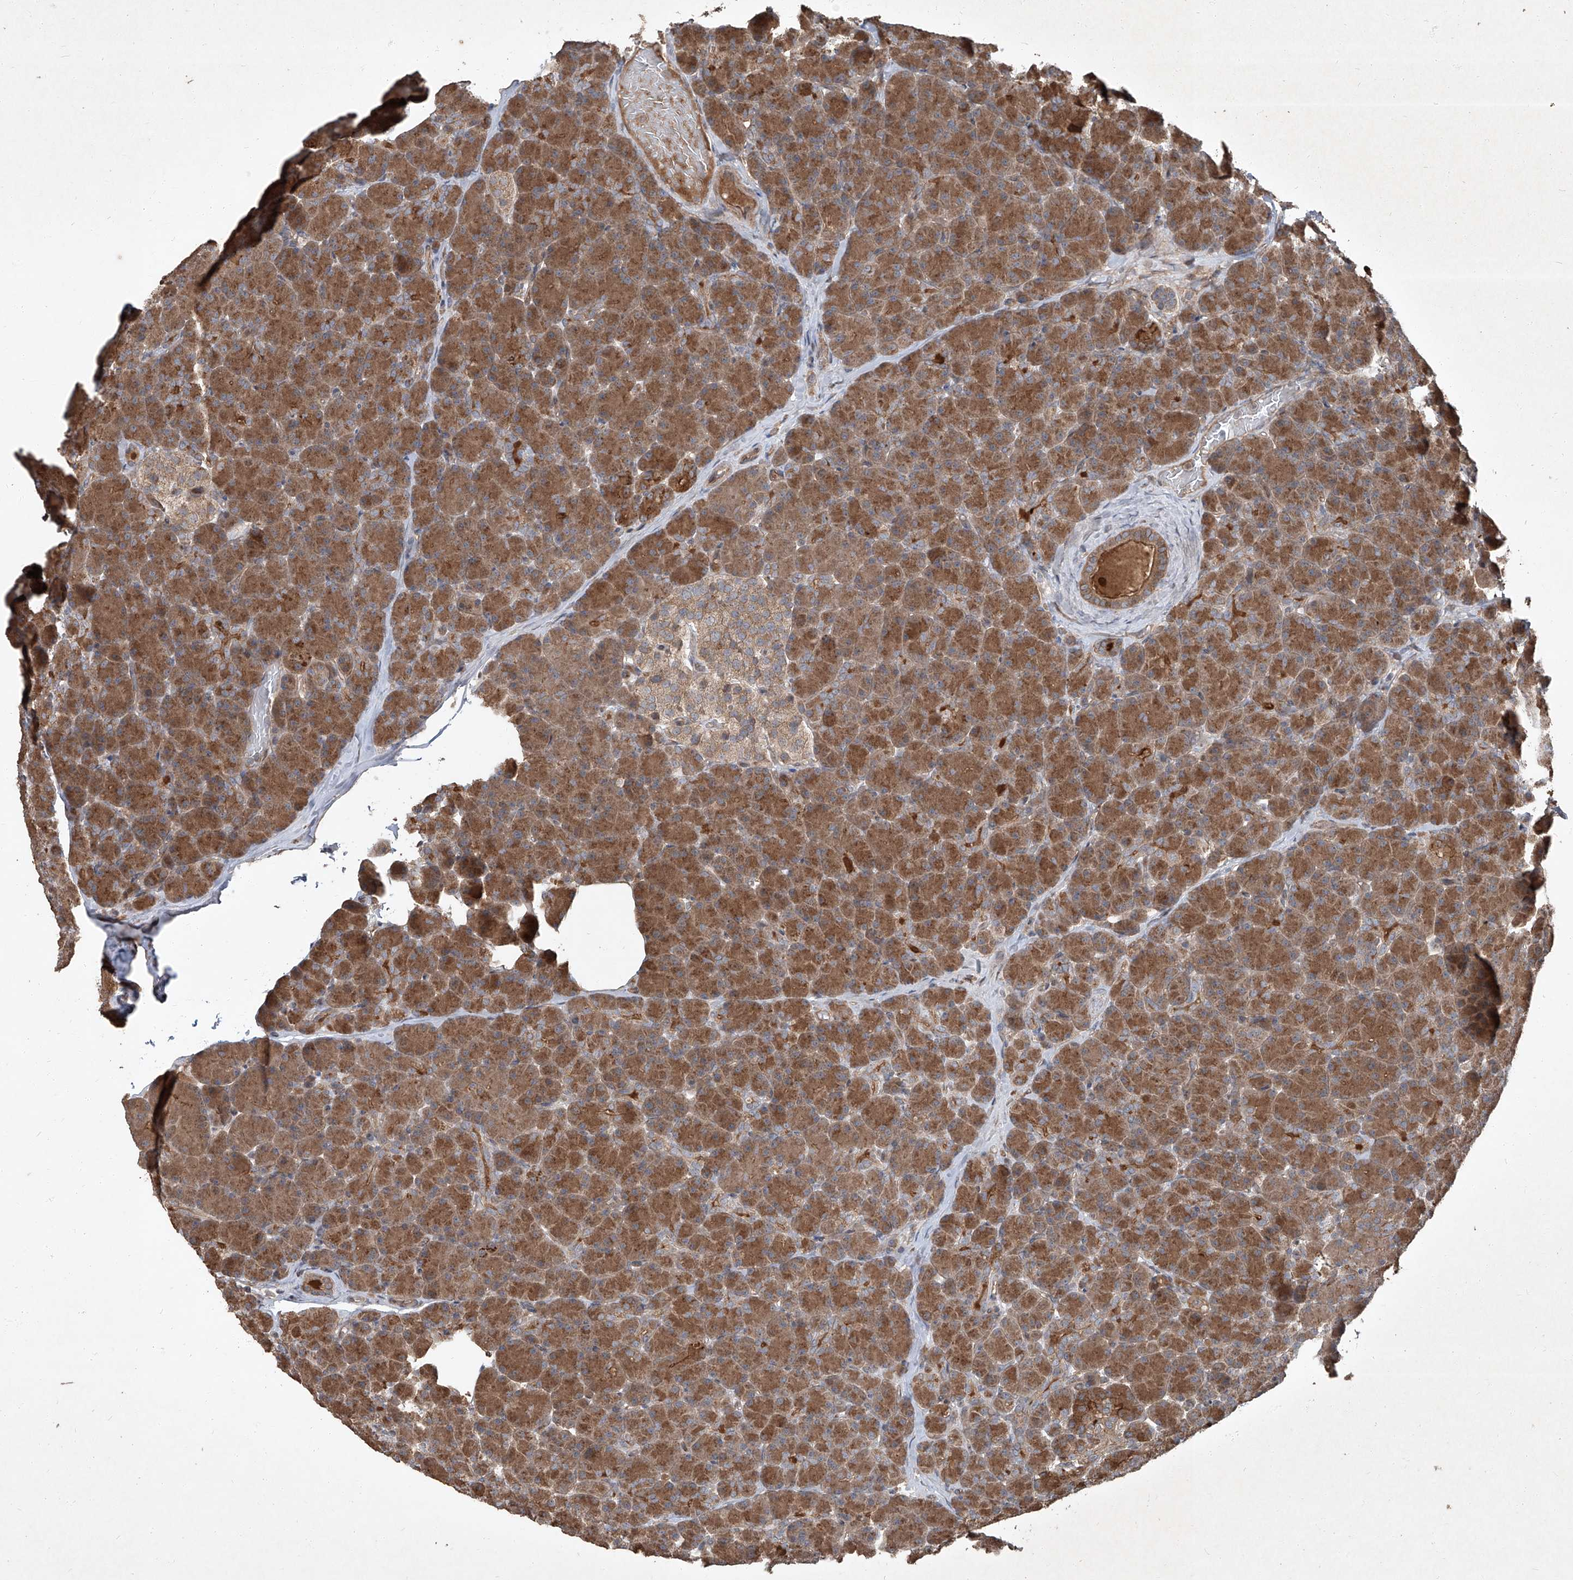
{"staining": {"intensity": "moderate", "quantity": ">75%", "location": "cytoplasmic/membranous"}, "tissue": "pancreas", "cell_type": "Exocrine glandular cells", "image_type": "normal", "snomed": [{"axis": "morphology", "description": "Normal tissue, NOS"}, {"axis": "topography", "description": "Pancreas"}], "caption": "Protein staining of unremarkable pancreas shows moderate cytoplasmic/membranous positivity in about >75% of exocrine glandular cells.", "gene": "CCN1", "patient": {"sex": "female", "age": 43}}